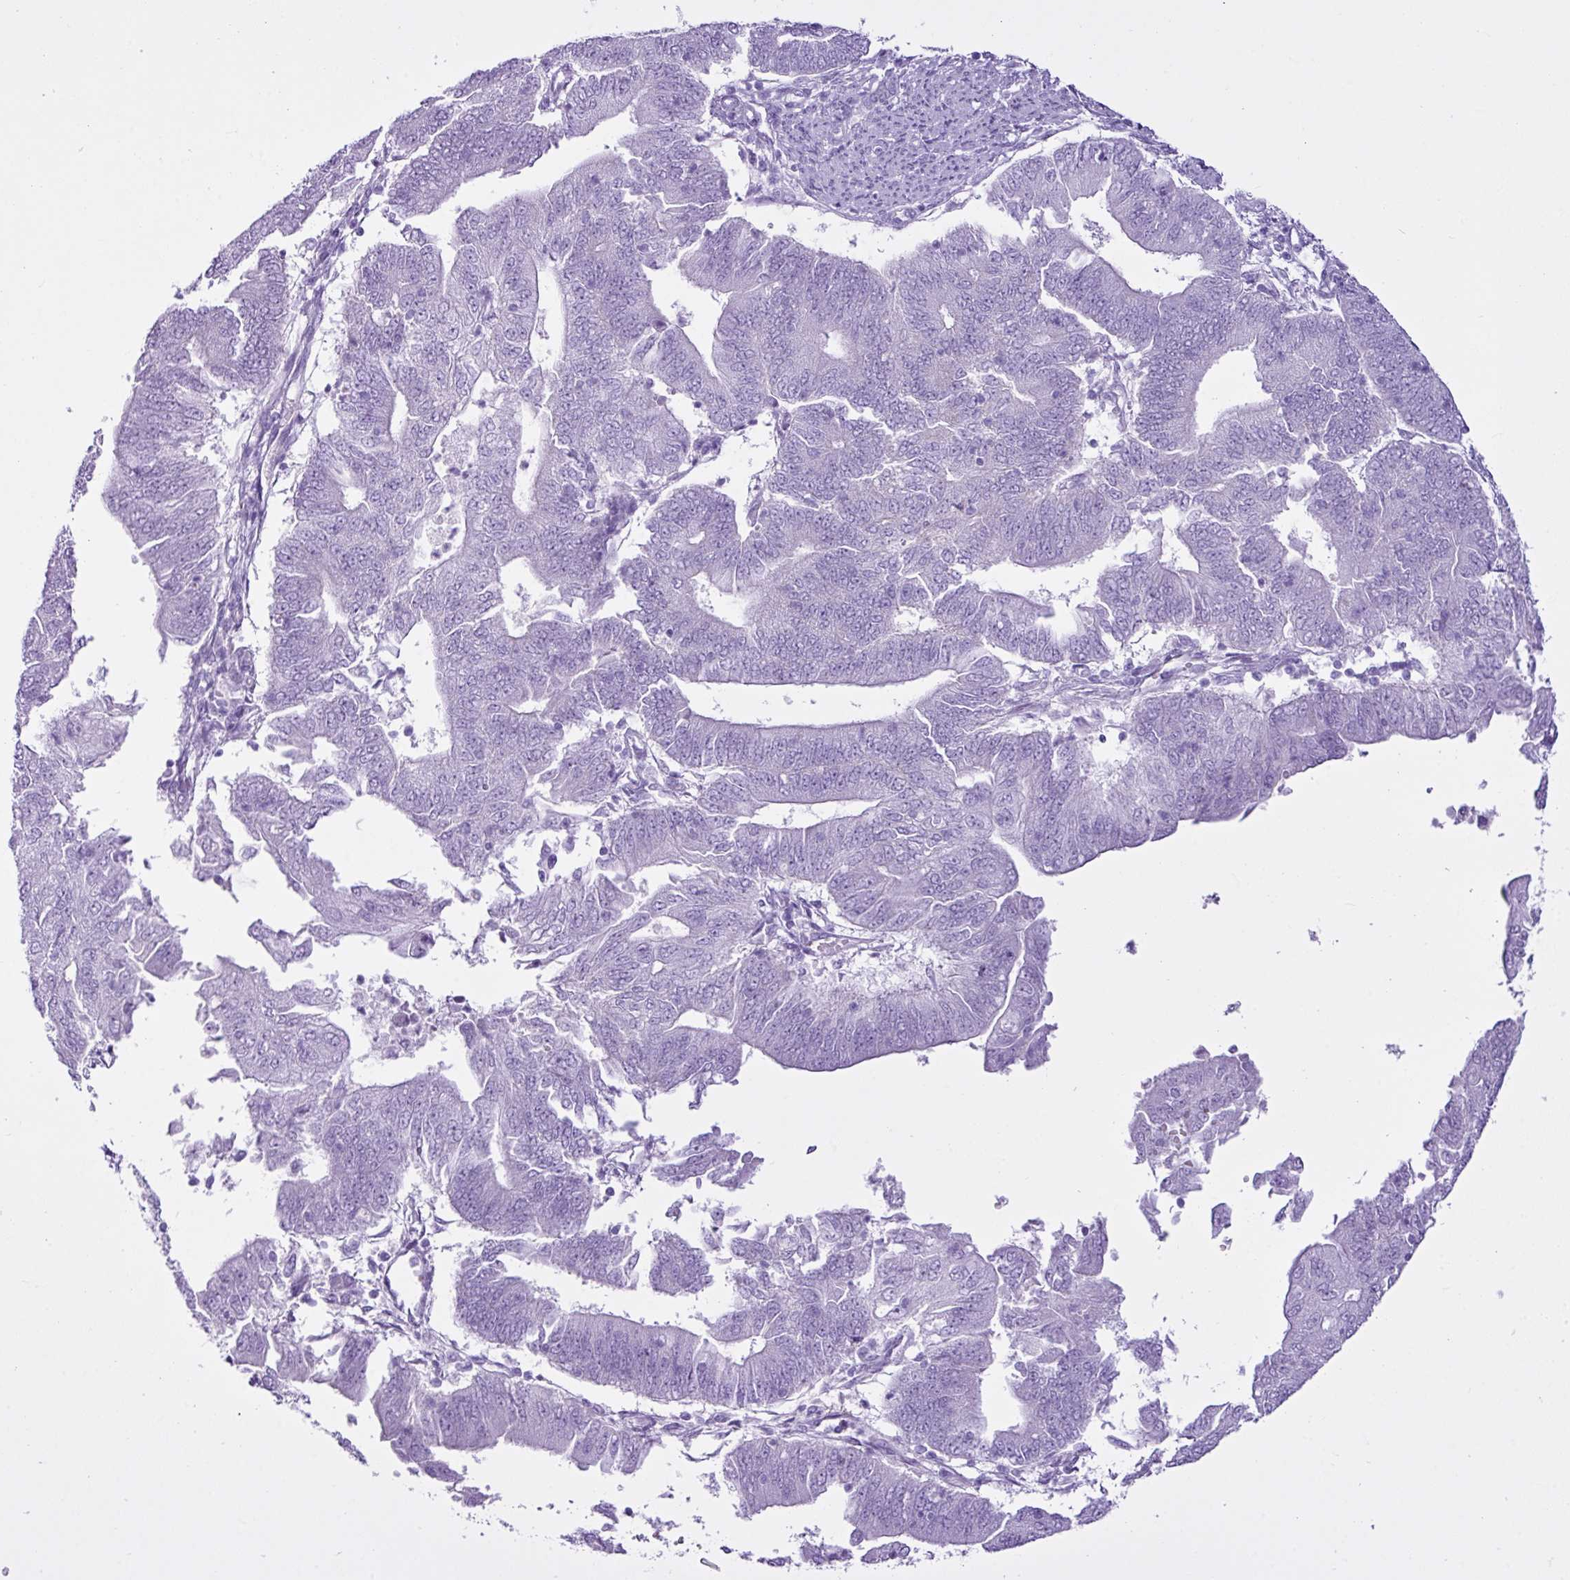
{"staining": {"intensity": "negative", "quantity": "none", "location": "none"}, "tissue": "endometrial cancer", "cell_type": "Tumor cells", "image_type": "cancer", "snomed": [{"axis": "morphology", "description": "Adenocarcinoma, NOS"}, {"axis": "topography", "description": "Endometrium"}], "caption": "There is no significant staining in tumor cells of endometrial adenocarcinoma.", "gene": "LILRB4", "patient": {"sex": "female", "age": 70}}